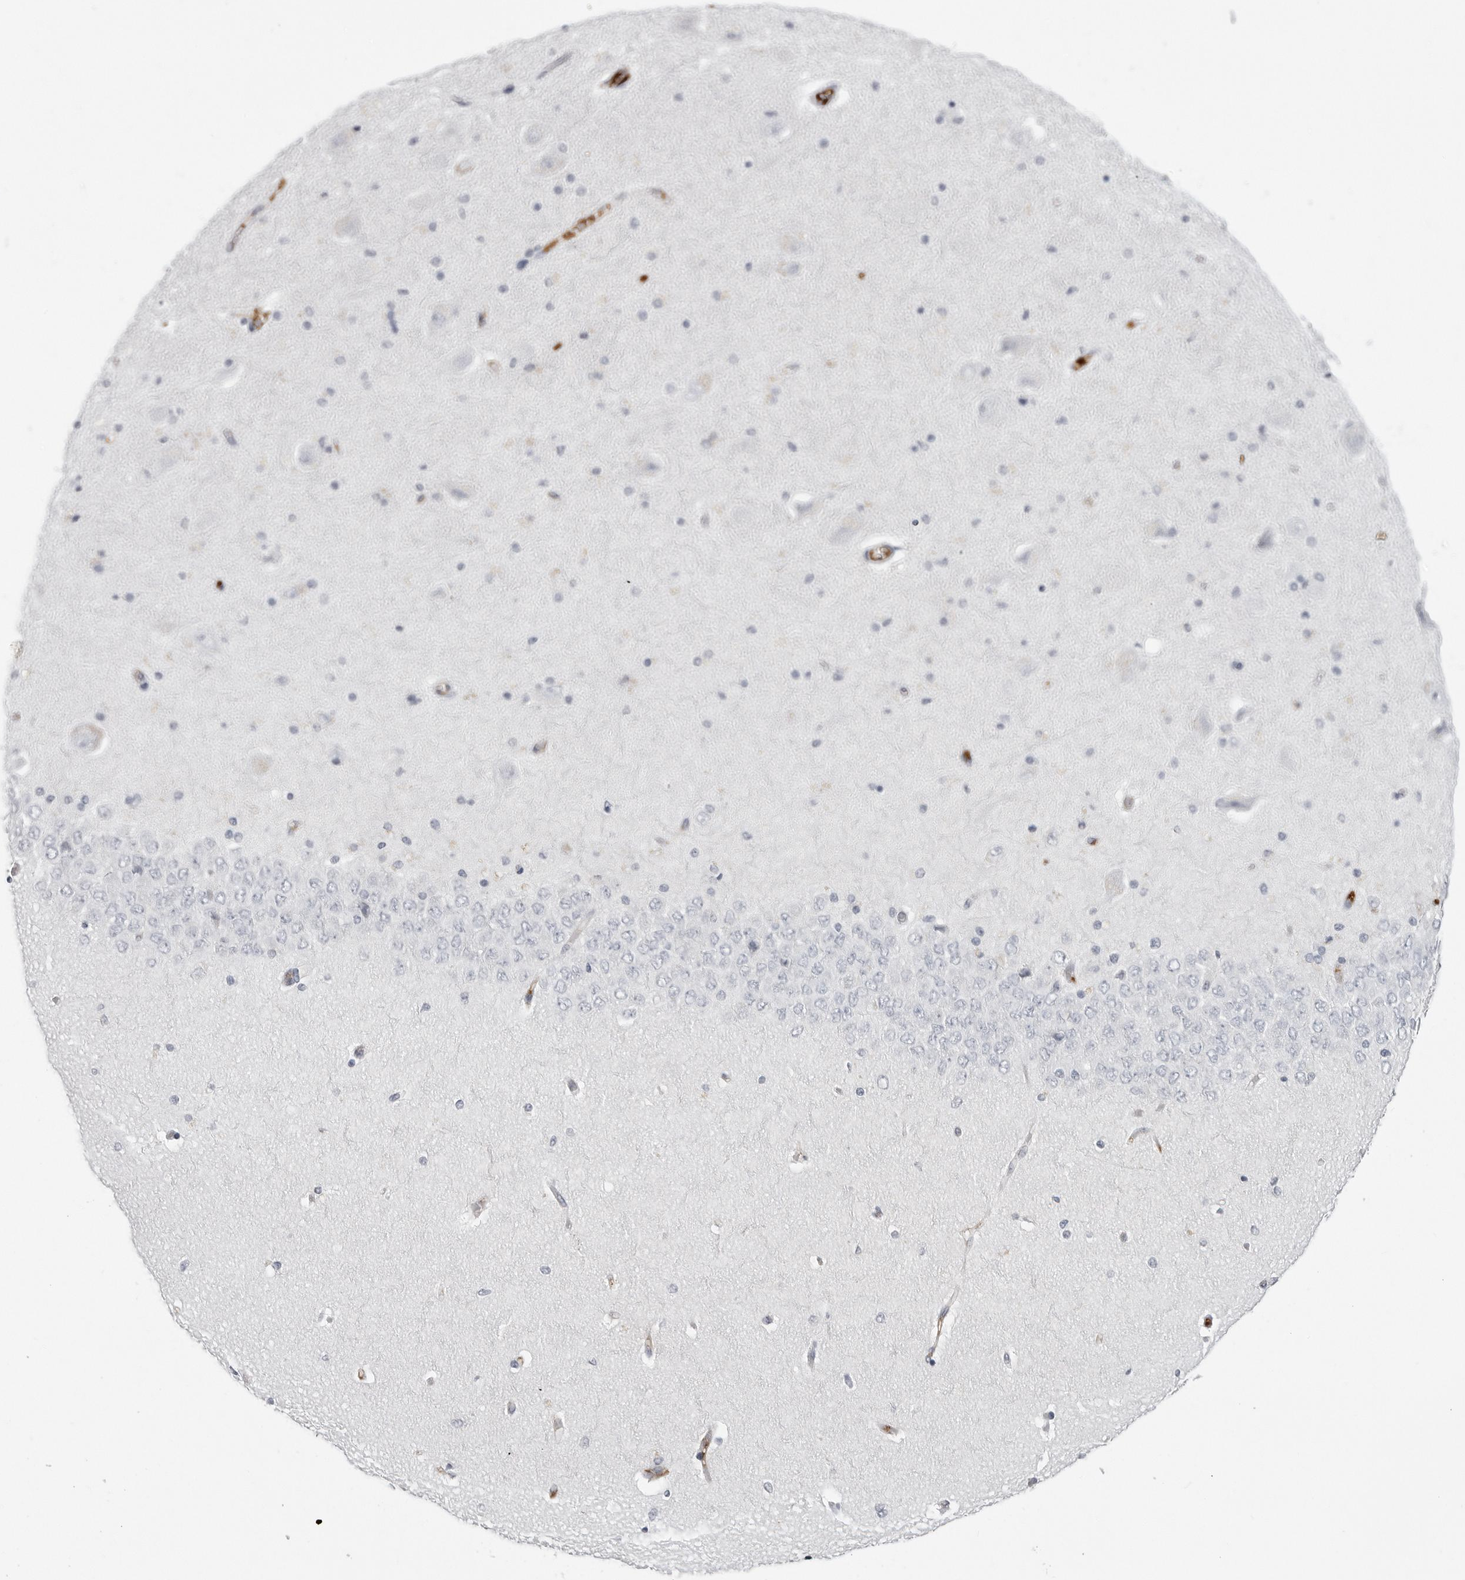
{"staining": {"intensity": "negative", "quantity": "none", "location": "none"}, "tissue": "hippocampus", "cell_type": "Glial cells", "image_type": "normal", "snomed": [{"axis": "morphology", "description": "Normal tissue, NOS"}, {"axis": "topography", "description": "Hippocampus"}], "caption": "Immunohistochemistry (IHC) photomicrograph of unremarkable hippocampus: human hippocampus stained with DAB exhibits no significant protein staining in glial cells.", "gene": "SERPINF2", "patient": {"sex": "female", "age": 54}}